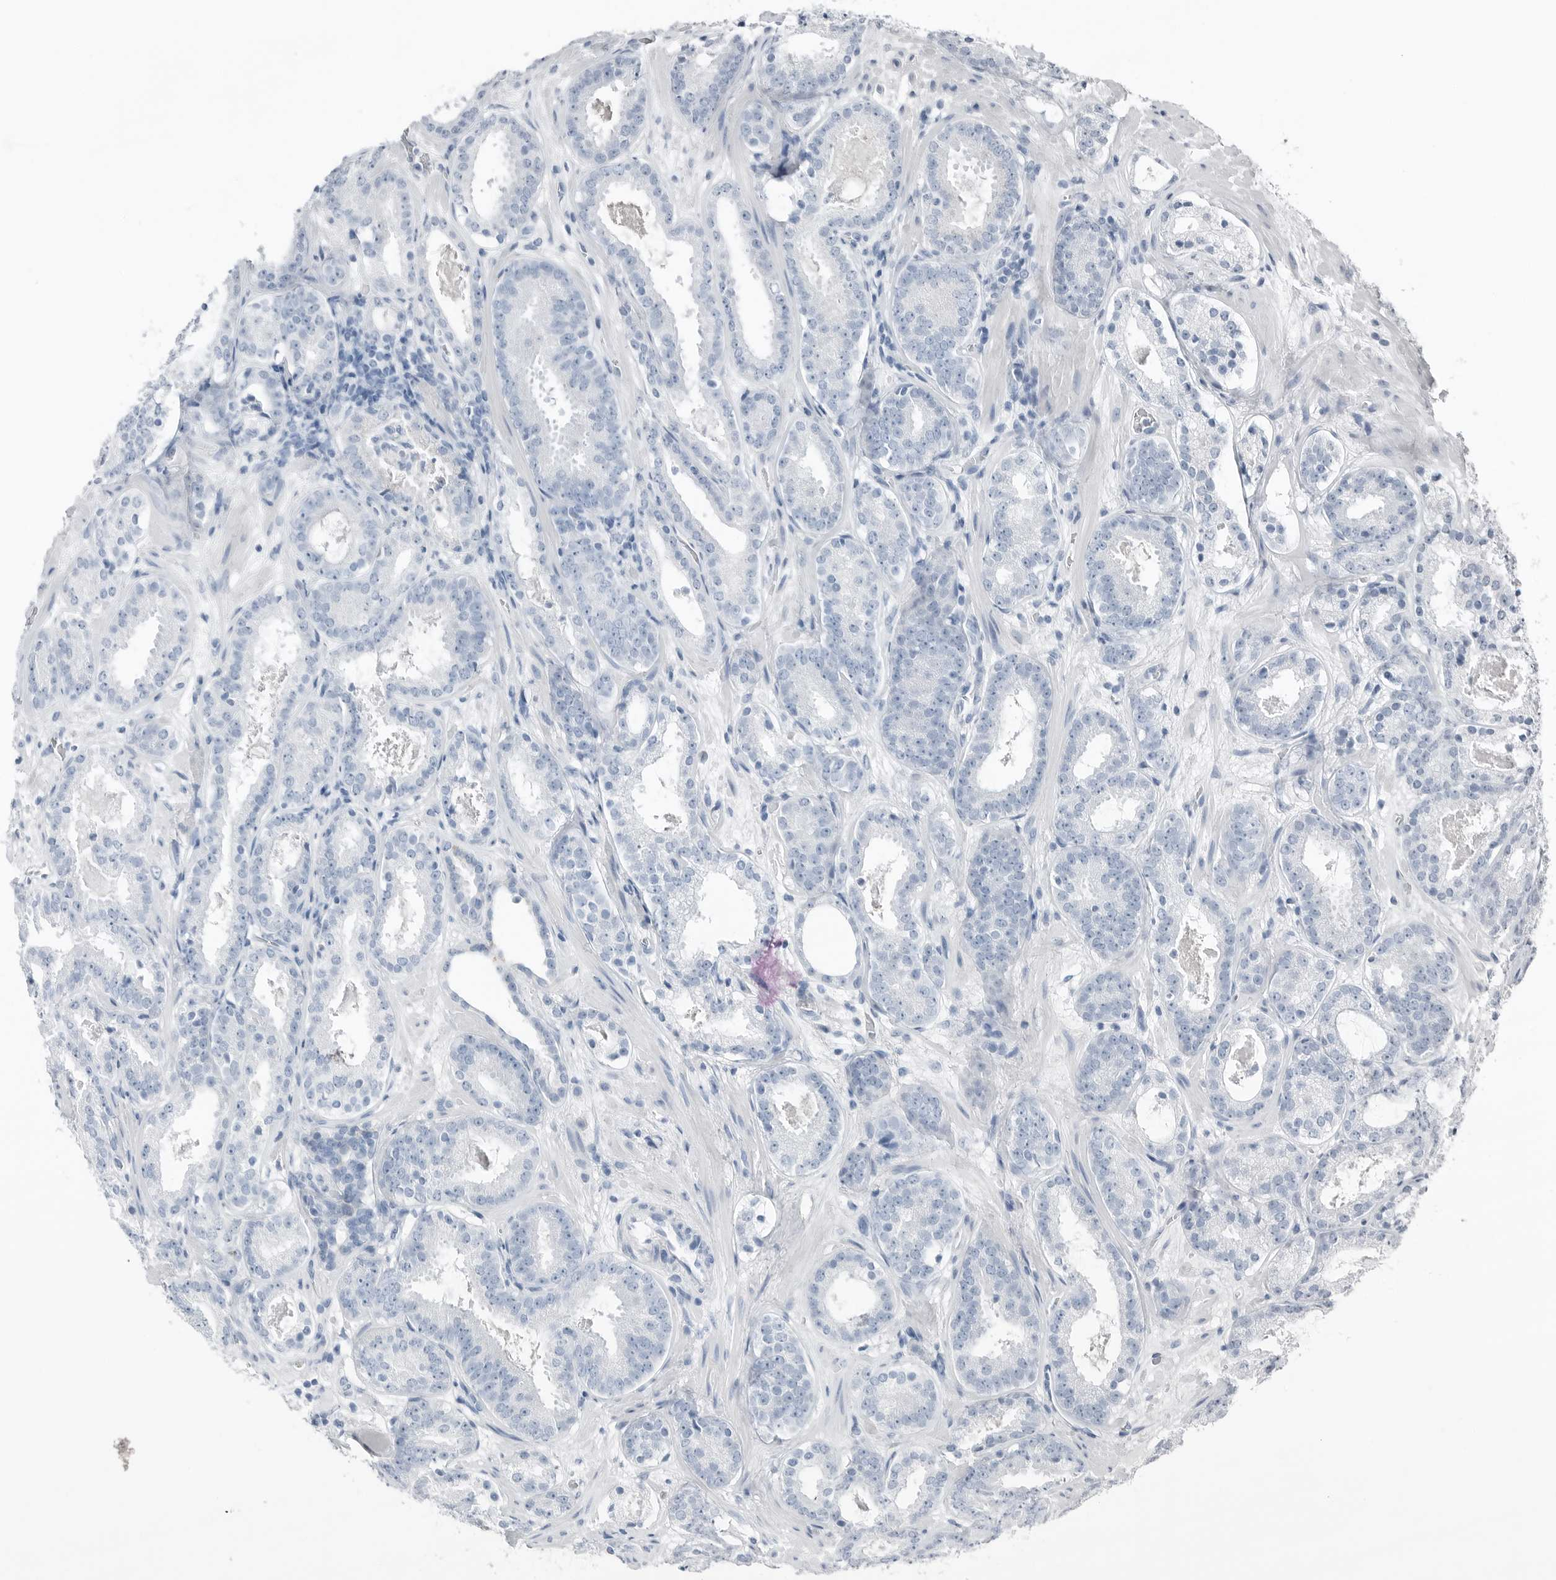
{"staining": {"intensity": "negative", "quantity": "none", "location": "none"}, "tissue": "prostate cancer", "cell_type": "Tumor cells", "image_type": "cancer", "snomed": [{"axis": "morphology", "description": "Adenocarcinoma, Low grade"}, {"axis": "topography", "description": "Prostate"}], "caption": "Histopathology image shows no significant protein expression in tumor cells of prostate cancer. (IHC, brightfield microscopy, high magnification).", "gene": "SERPINB7", "patient": {"sex": "male", "age": 69}}